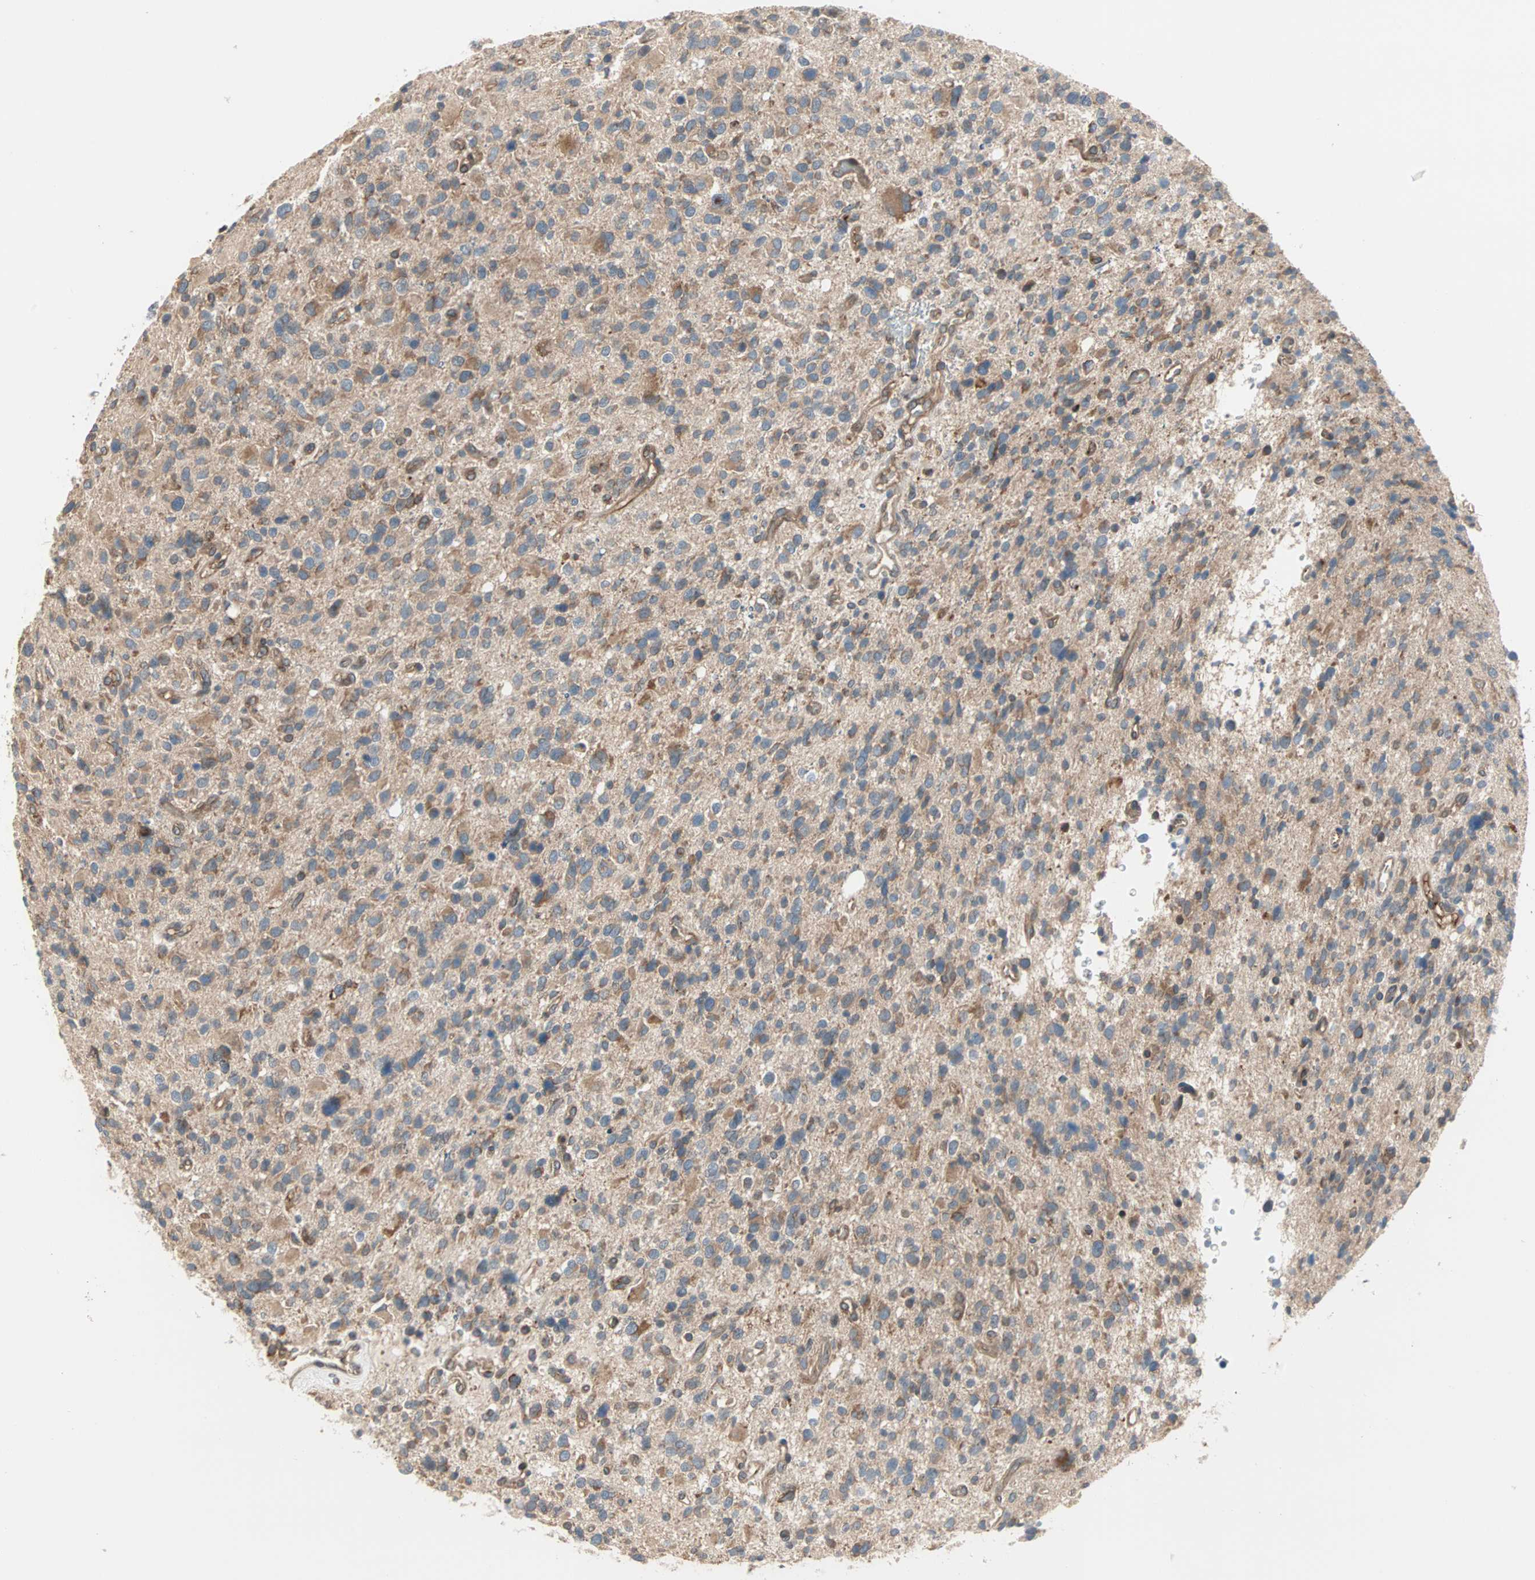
{"staining": {"intensity": "moderate", "quantity": ">75%", "location": "cytoplasmic/membranous"}, "tissue": "glioma", "cell_type": "Tumor cells", "image_type": "cancer", "snomed": [{"axis": "morphology", "description": "Glioma, malignant, High grade"}, {"axis": "topography", "description": "Brain"}], "caption": "A brown stain labels moderate cytoplasmic/membranous staining of a protein in malignant glioma (high-grade) tumor cells.", "gene": "SAR1A", "patient": {"sex": "male", "age": 48}}